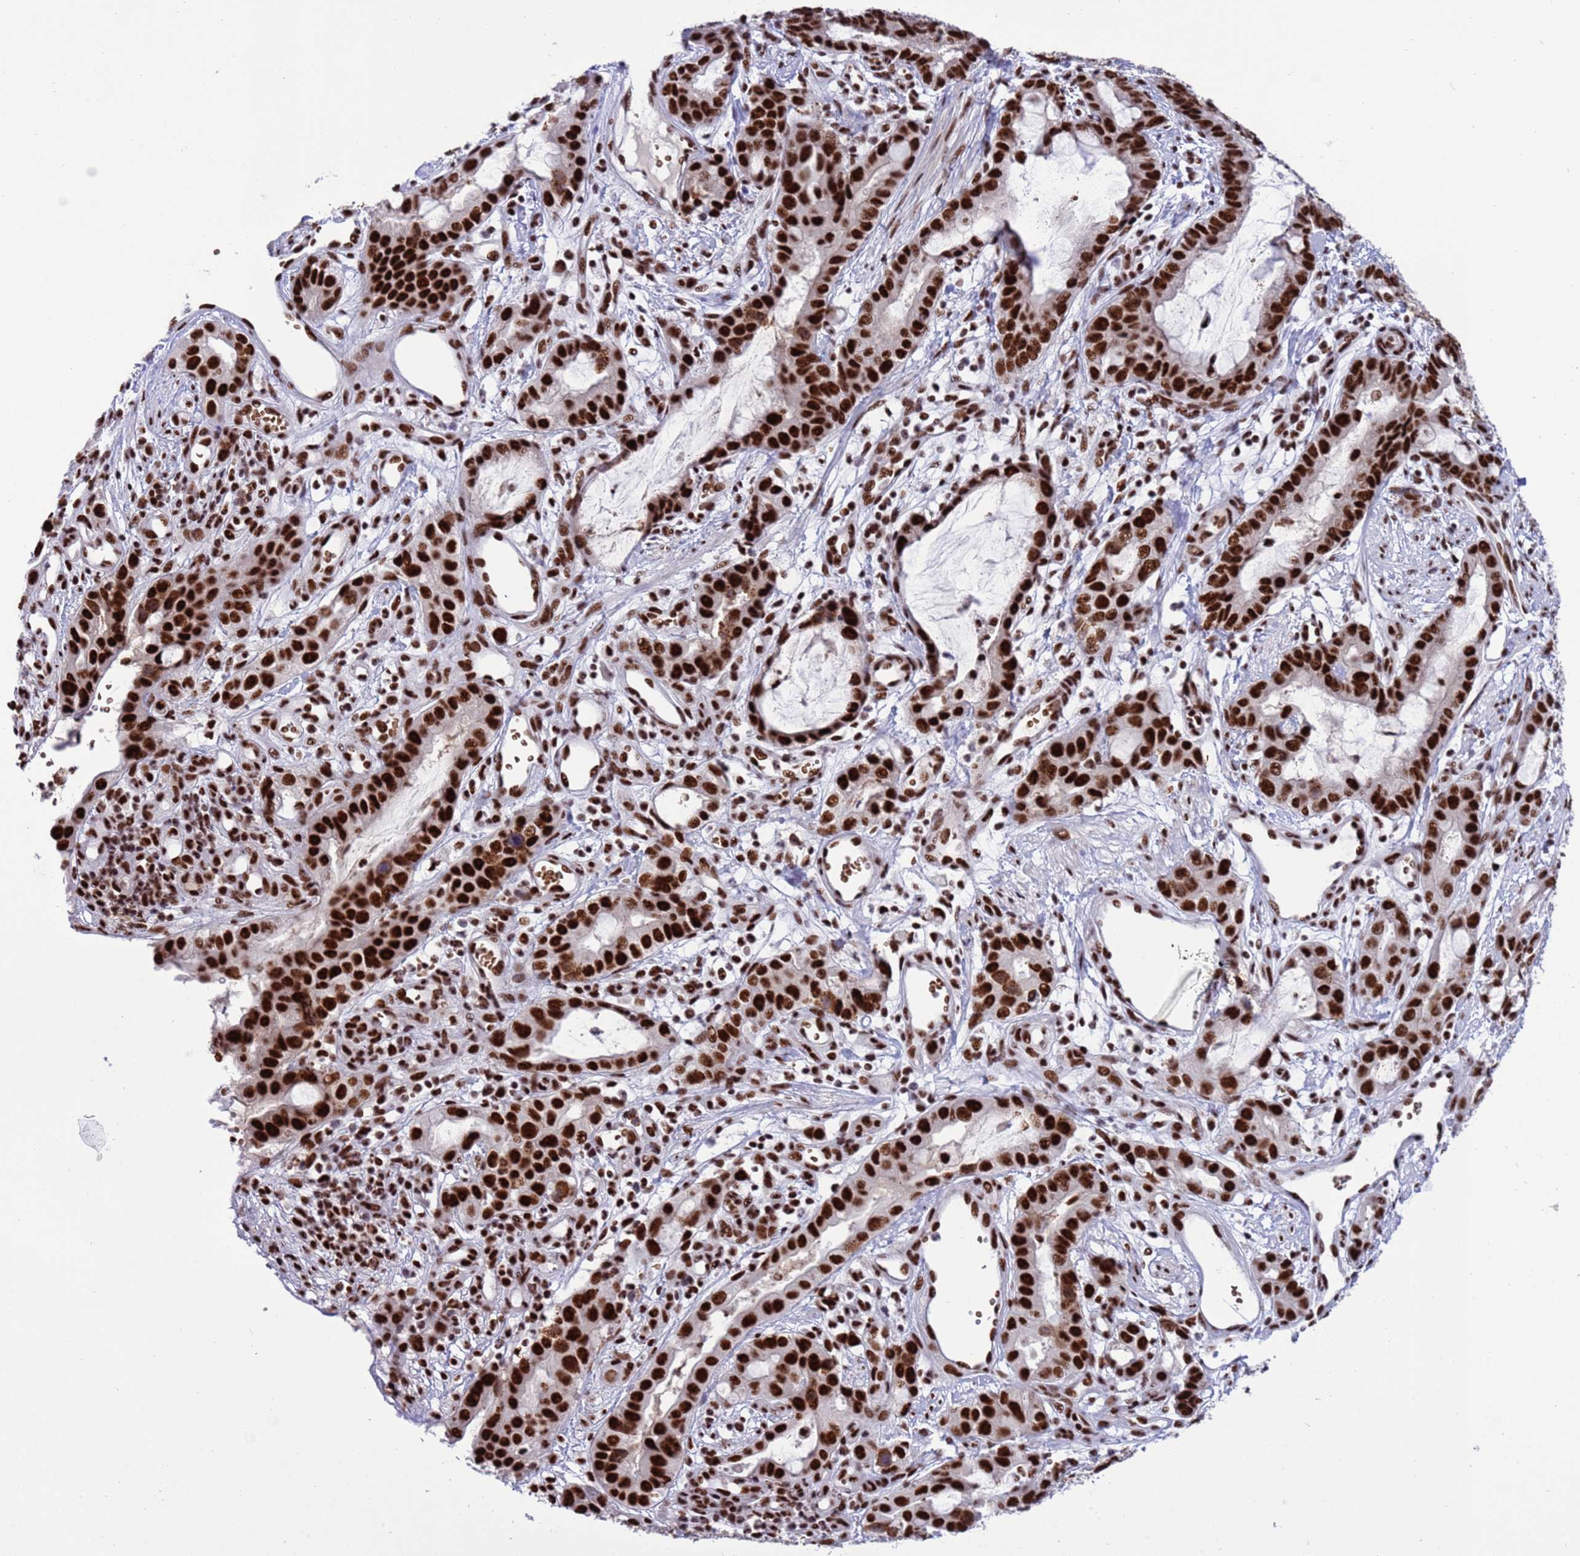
{"staining": {"intensity": "strong", "quantity": ">75%", "location": "nuclear"}, "tissue": "stomach cancer", "cell_type": "Tumor cells", "image_type": "cancer", "snomed": [{"axis": "morphology", "description": "Adenocarcinoma, NOS"}, {"axis": "topography", "description": "Stomach"}], "caption": "The histopathology image reveals staining of stomach cancer (adenocarcinoma), revealing strong nuclear protein expression (brown color) within tumor cells.", "gene": "THOC2", "patient": {"sex": "male", "age": 55}}